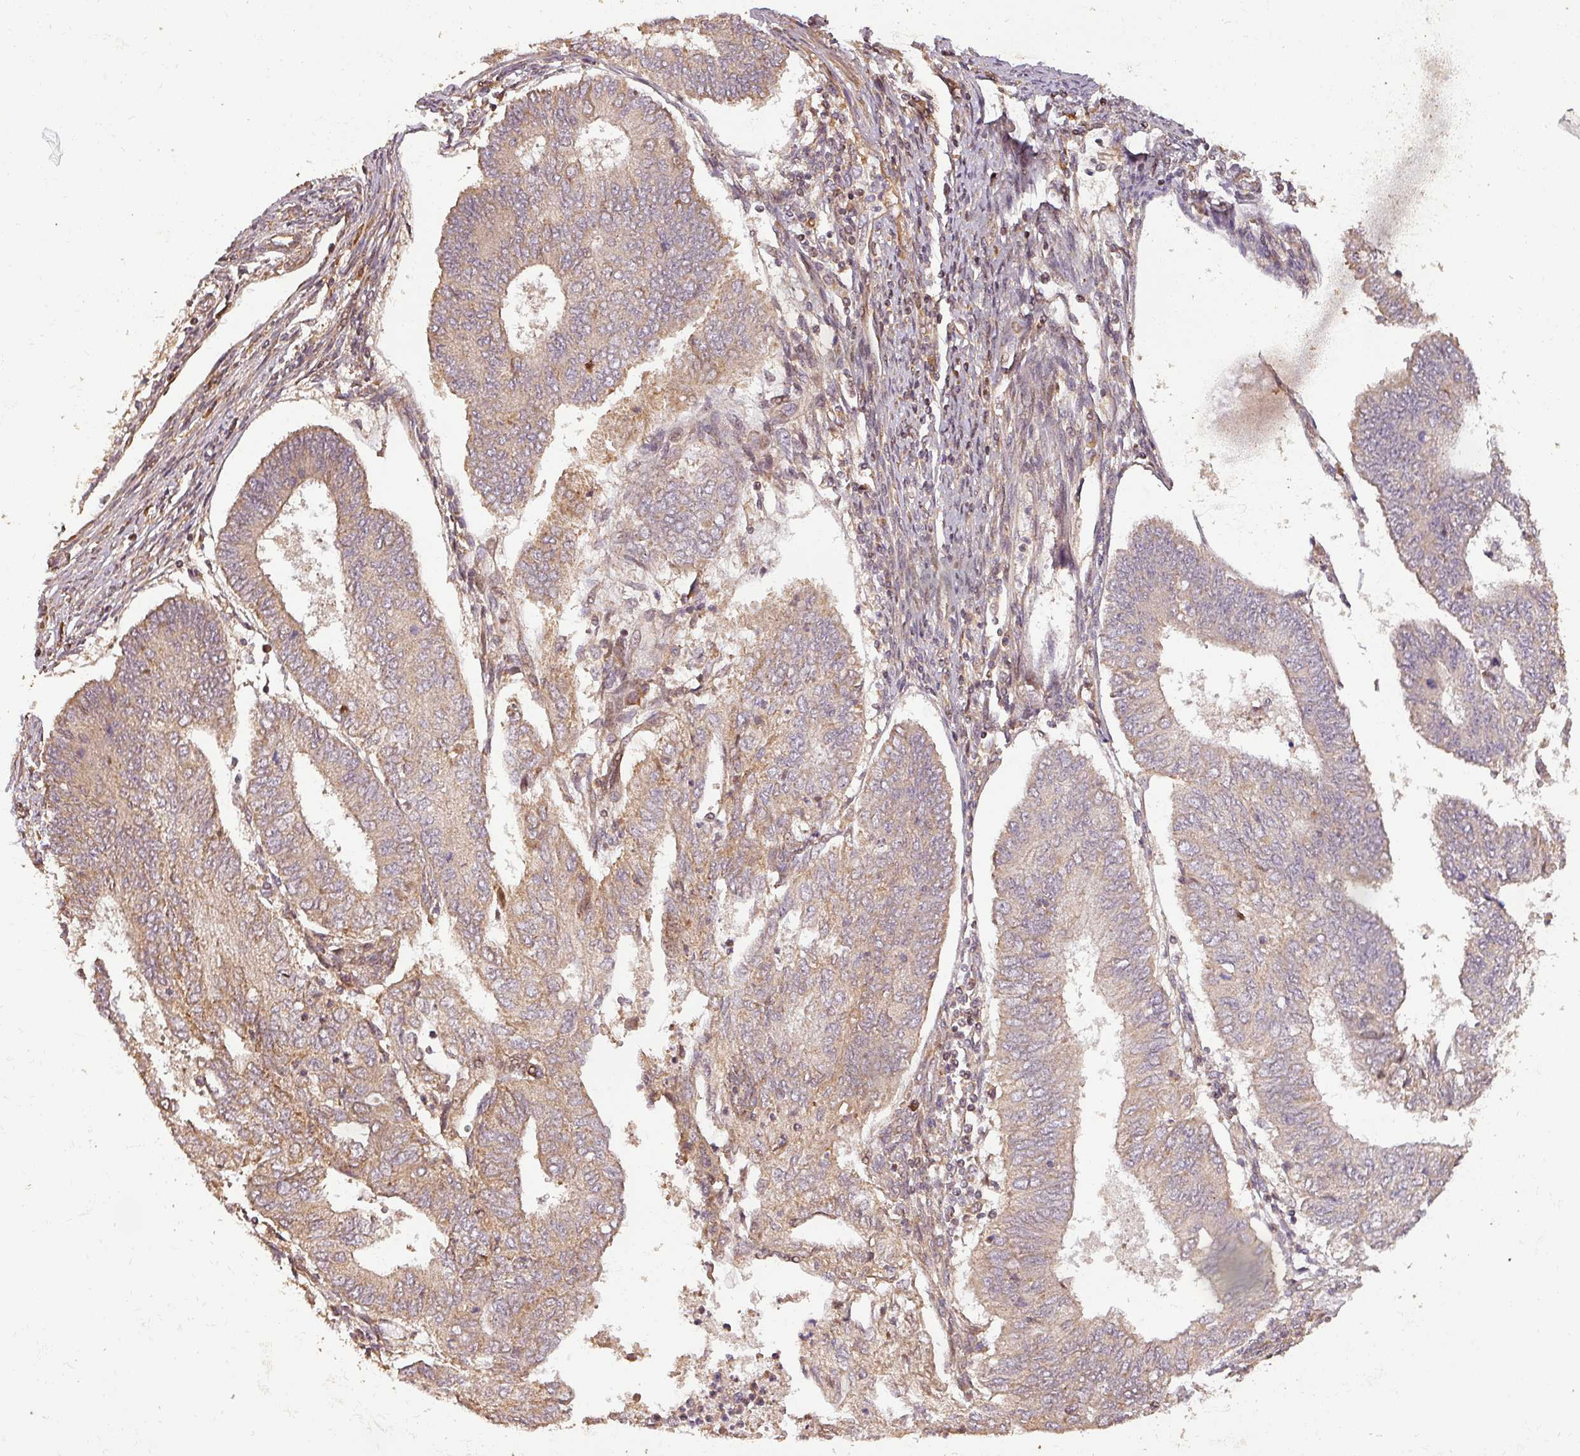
{"staining": {"intensity": "weak", "quantity": "25%-75%", "location": "cytoplasmic/membranous"}, "tissue": "endometrial cancer", "cell_type": "Tumor cells", "image_type": "cancer", "snomed": [{"axis": "morphology", "description": "Adenocarcinoma, NOS"}, {"axis": "topography", "description": "Endometrium"}], "caption": "Tumor cells show low levels of weak cytoplasmic/membranous positivity in approximately 25%-75% of cells in endometrial cancer (adenocarcinoma).", "gene": "BPIFB3", "patient": {"sex": "female", "age": 68}}